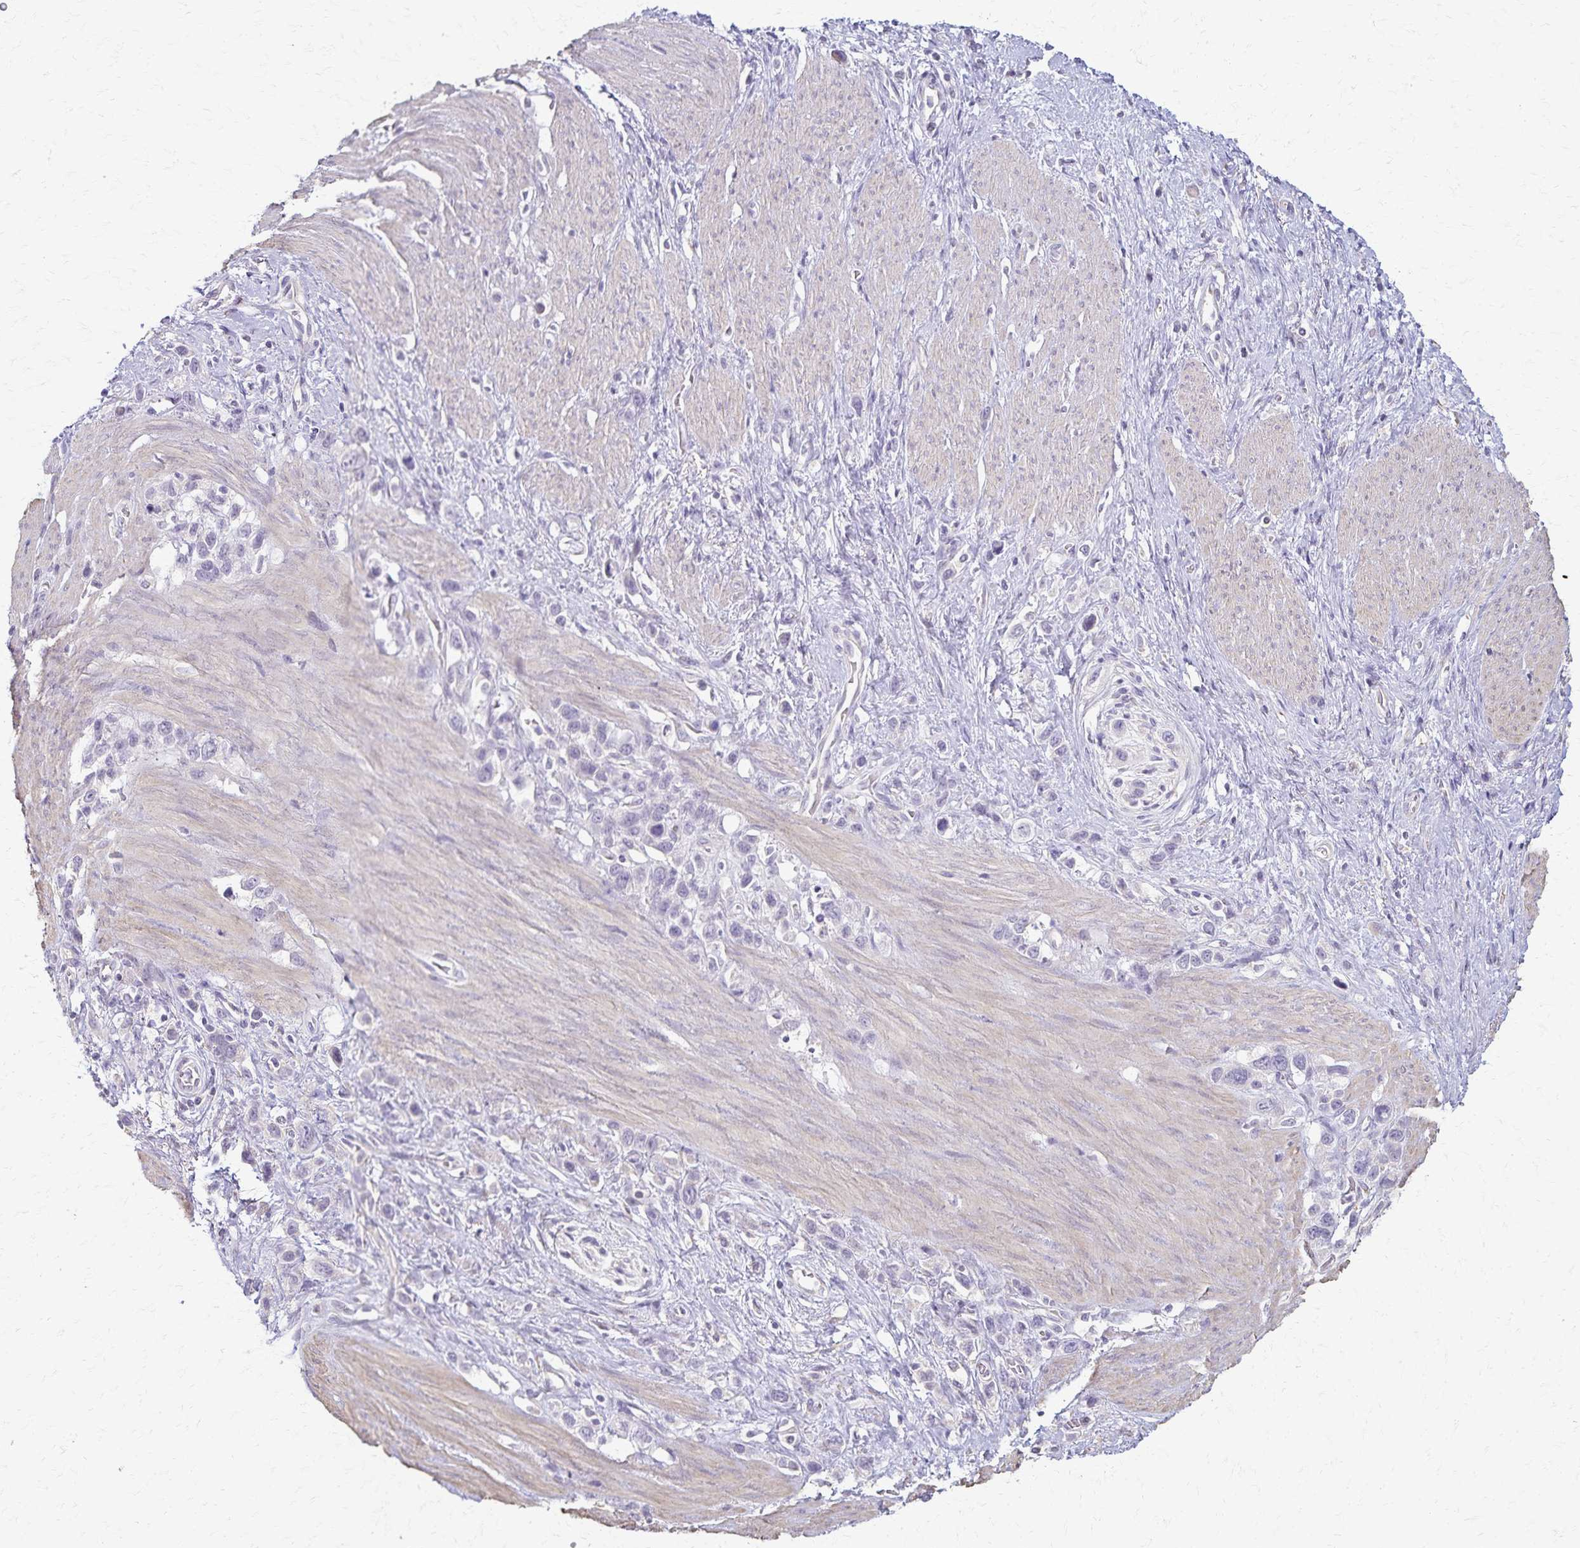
{"staining": {"intensity": "negative", "quantity": "none", "location": "none"}, "tissue": "stomach cancer", "cell_type": "Tumor cells", "image_type": "cancer", "snomed": [{"axis": "morphology", "description": "Adenocarcinoma, NOS"}, {"axis": "topography", "description": "Stomach"}], "caption": "Tumor cells are negative for protein expression in human stomach cancer (adenocarcinoma).", "gene": "KISS1", "patient": {"sex": "female", "age": 65}}